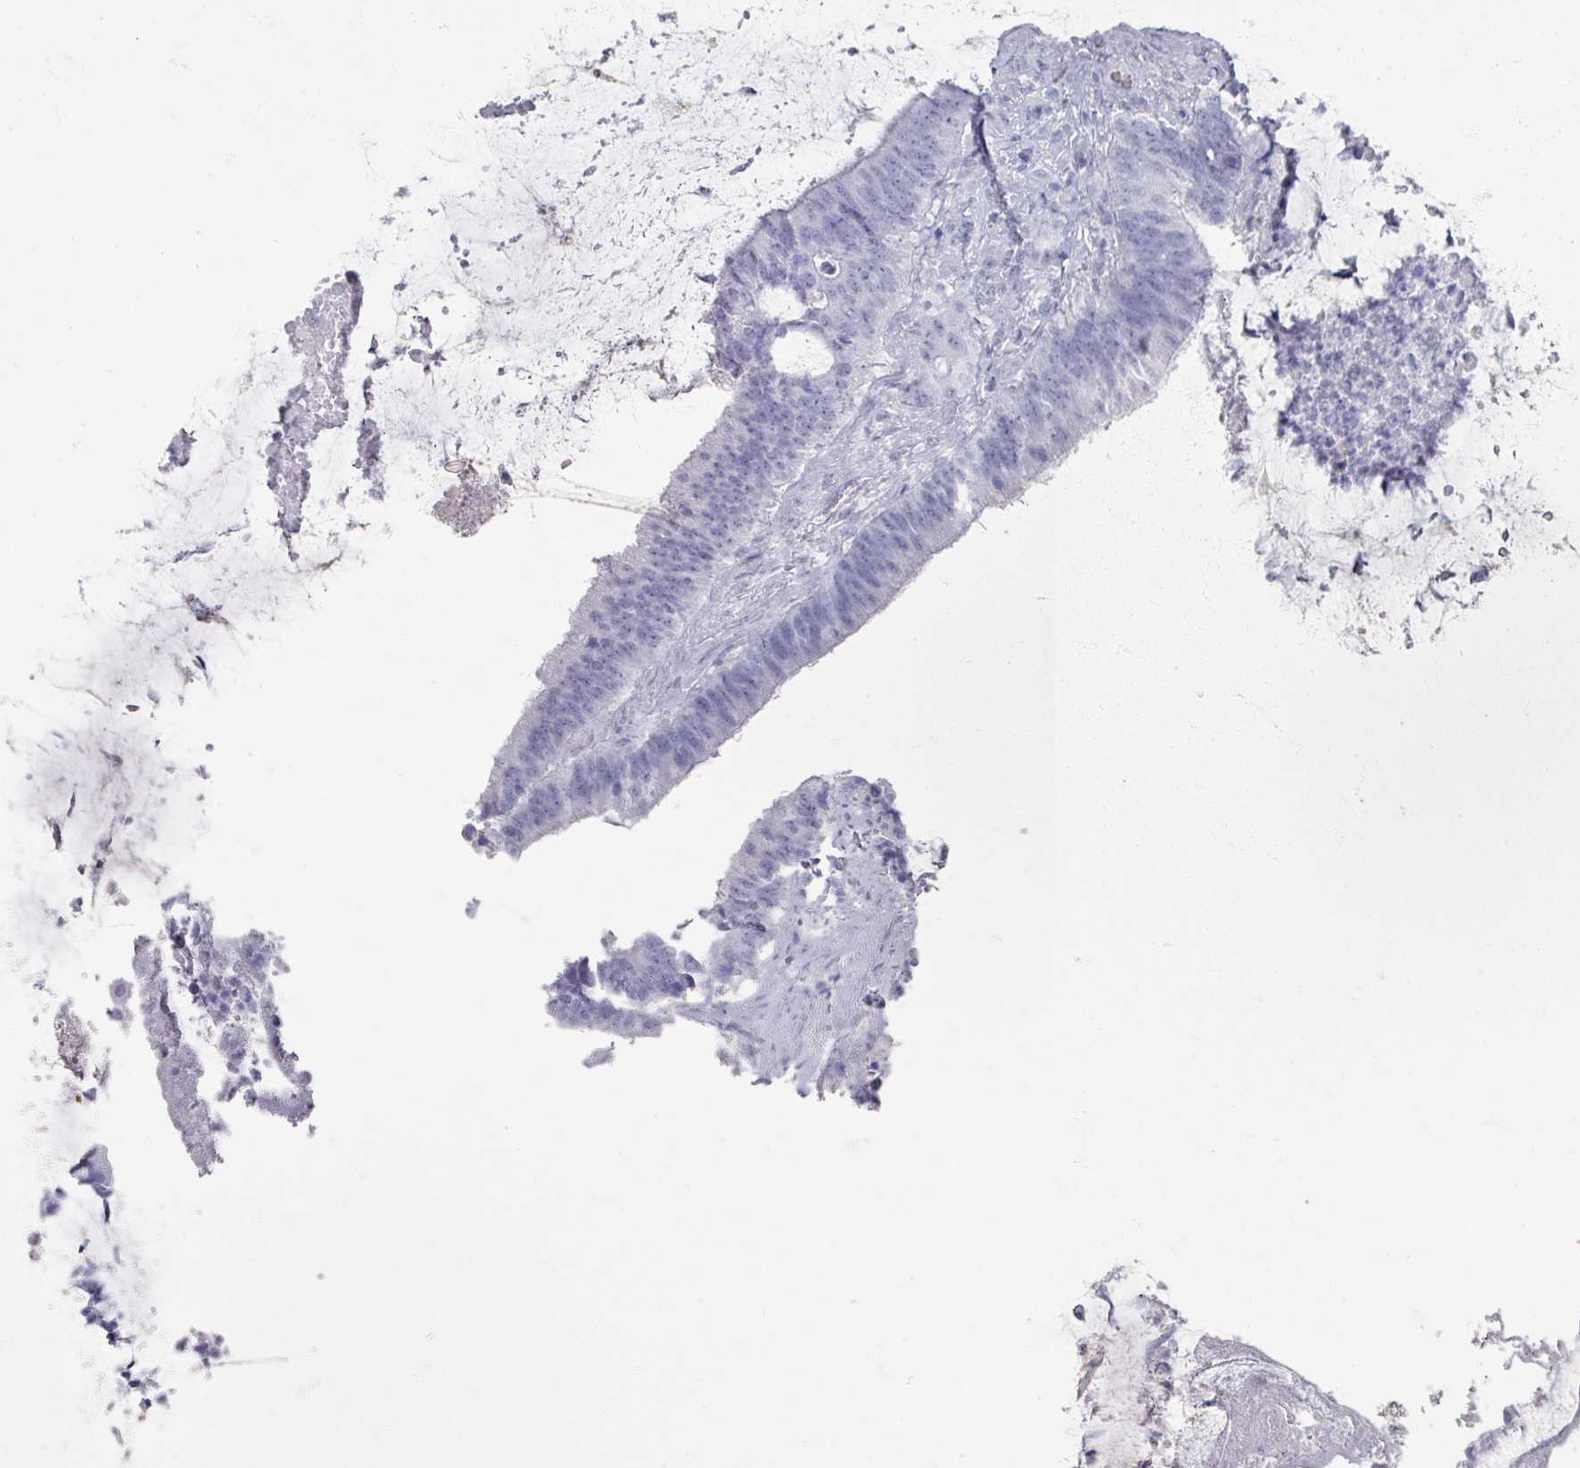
{"staining": {"intensity": "negative", "quantity": "none", "location": "none"}, "tissue": "colorectal cancer", "cell_type": "Tumor cells", "image_type": "cancer", "snomed": [{"axis": "morphology", "description": "Adenocarcinoma, NOS"}, {"axis": "topography", "description": "Colon"}], "caption": "This is a photomicrograph of immunohistochemistry (IHC) staining of colorectal cancer, which shows no positivity in tumor cells.", "gene": "OMG", "patient": {"sex": "female", "age": 43}}